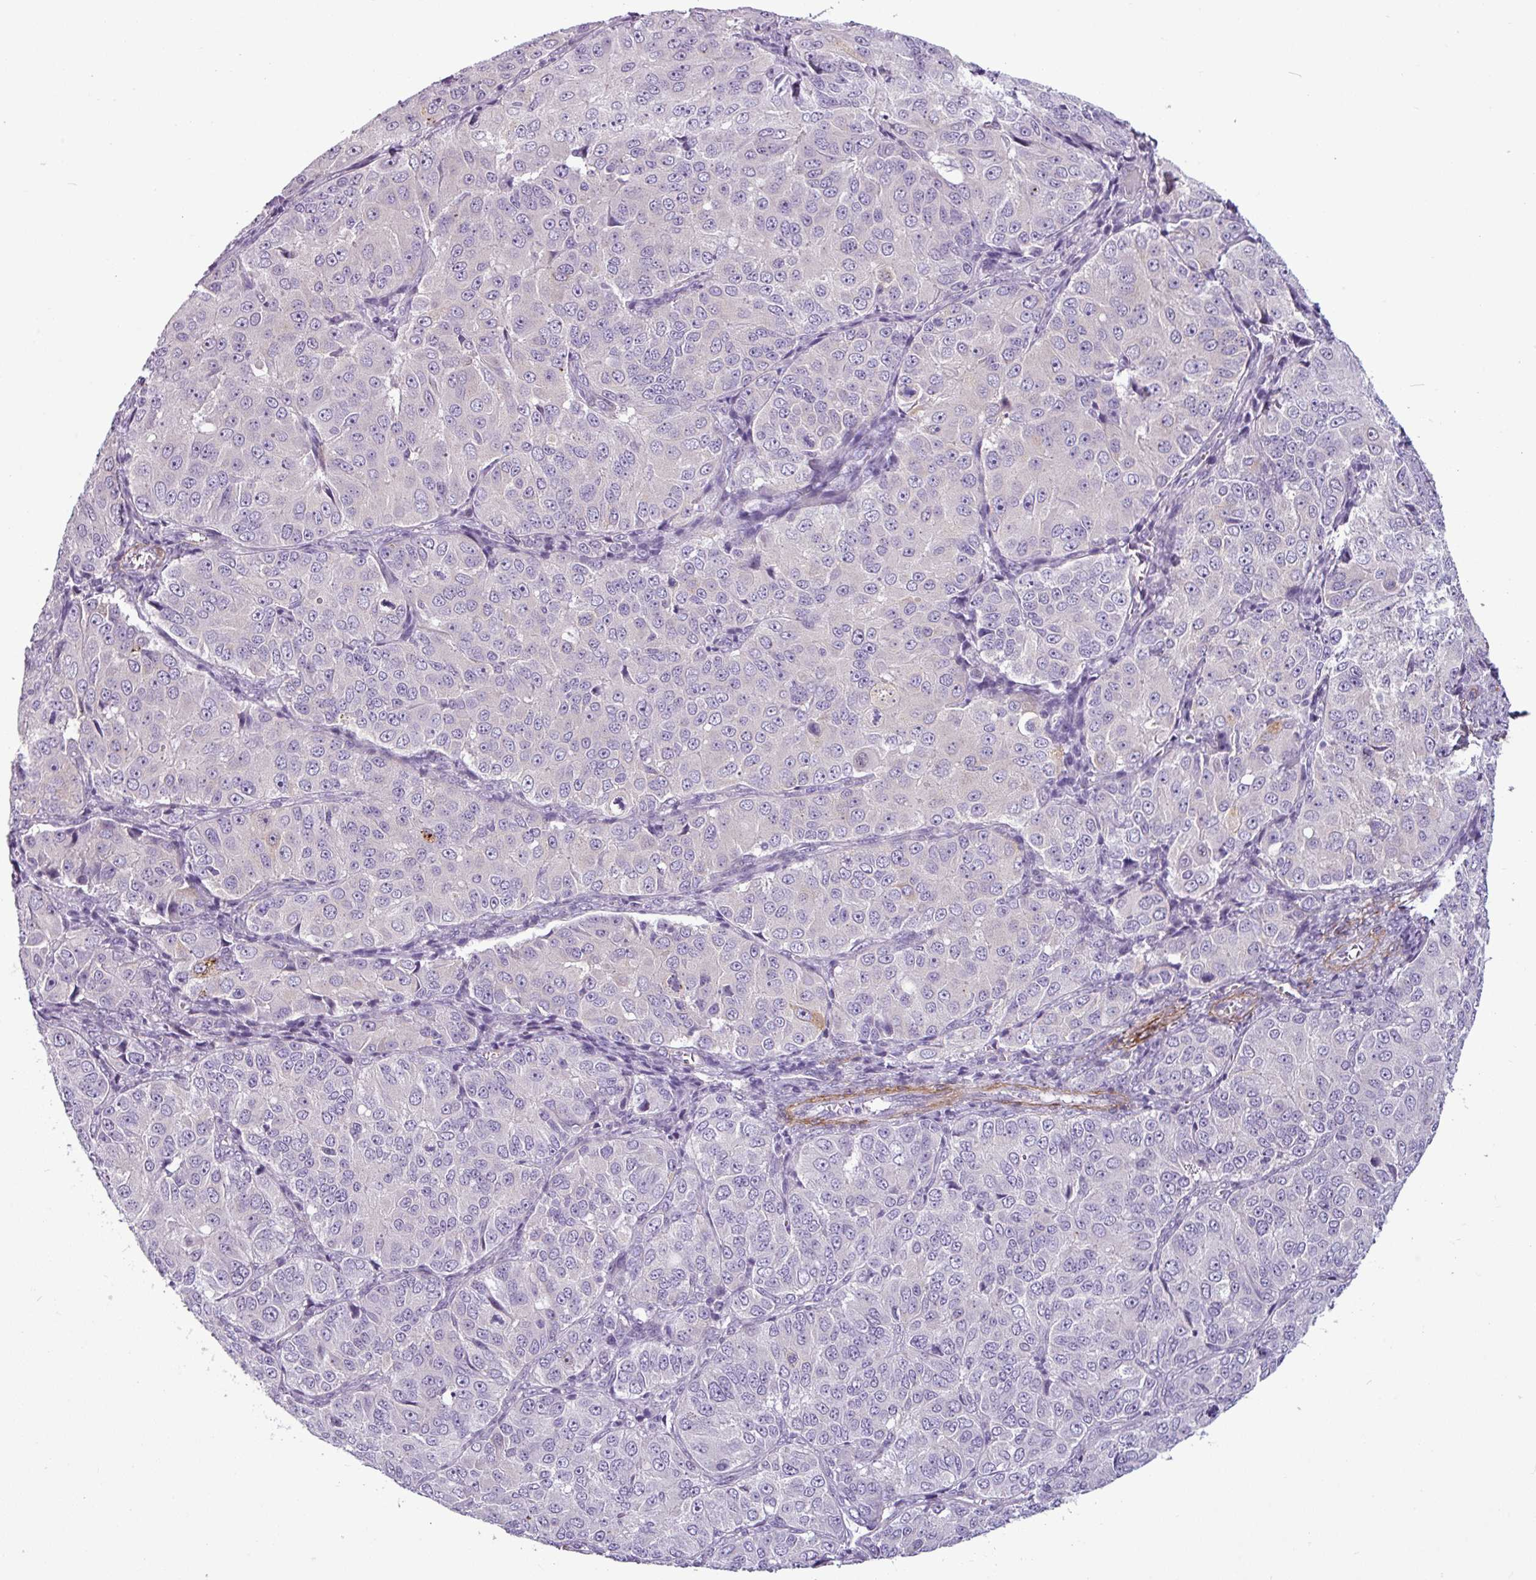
{"staining": {"intensity": "negative", "quantity": "none", "location": "none"}, "tissue": "ovarian cancer", "cell_type": "Tumor cells", "image_type": "cancer", "snomed": [{"axis": "morphology", "description": "Carcinoma, endometroid"}, {"axis": "topography", "description": "Ovary"}], "caption": "High power microscopy image of an immunohistochemistry image of ovarian endometroid carcinoma, revealing no significant positivity in tumor cells.", "gene": "ATP10A", "patient": {"sex": "female", "age": 51}}